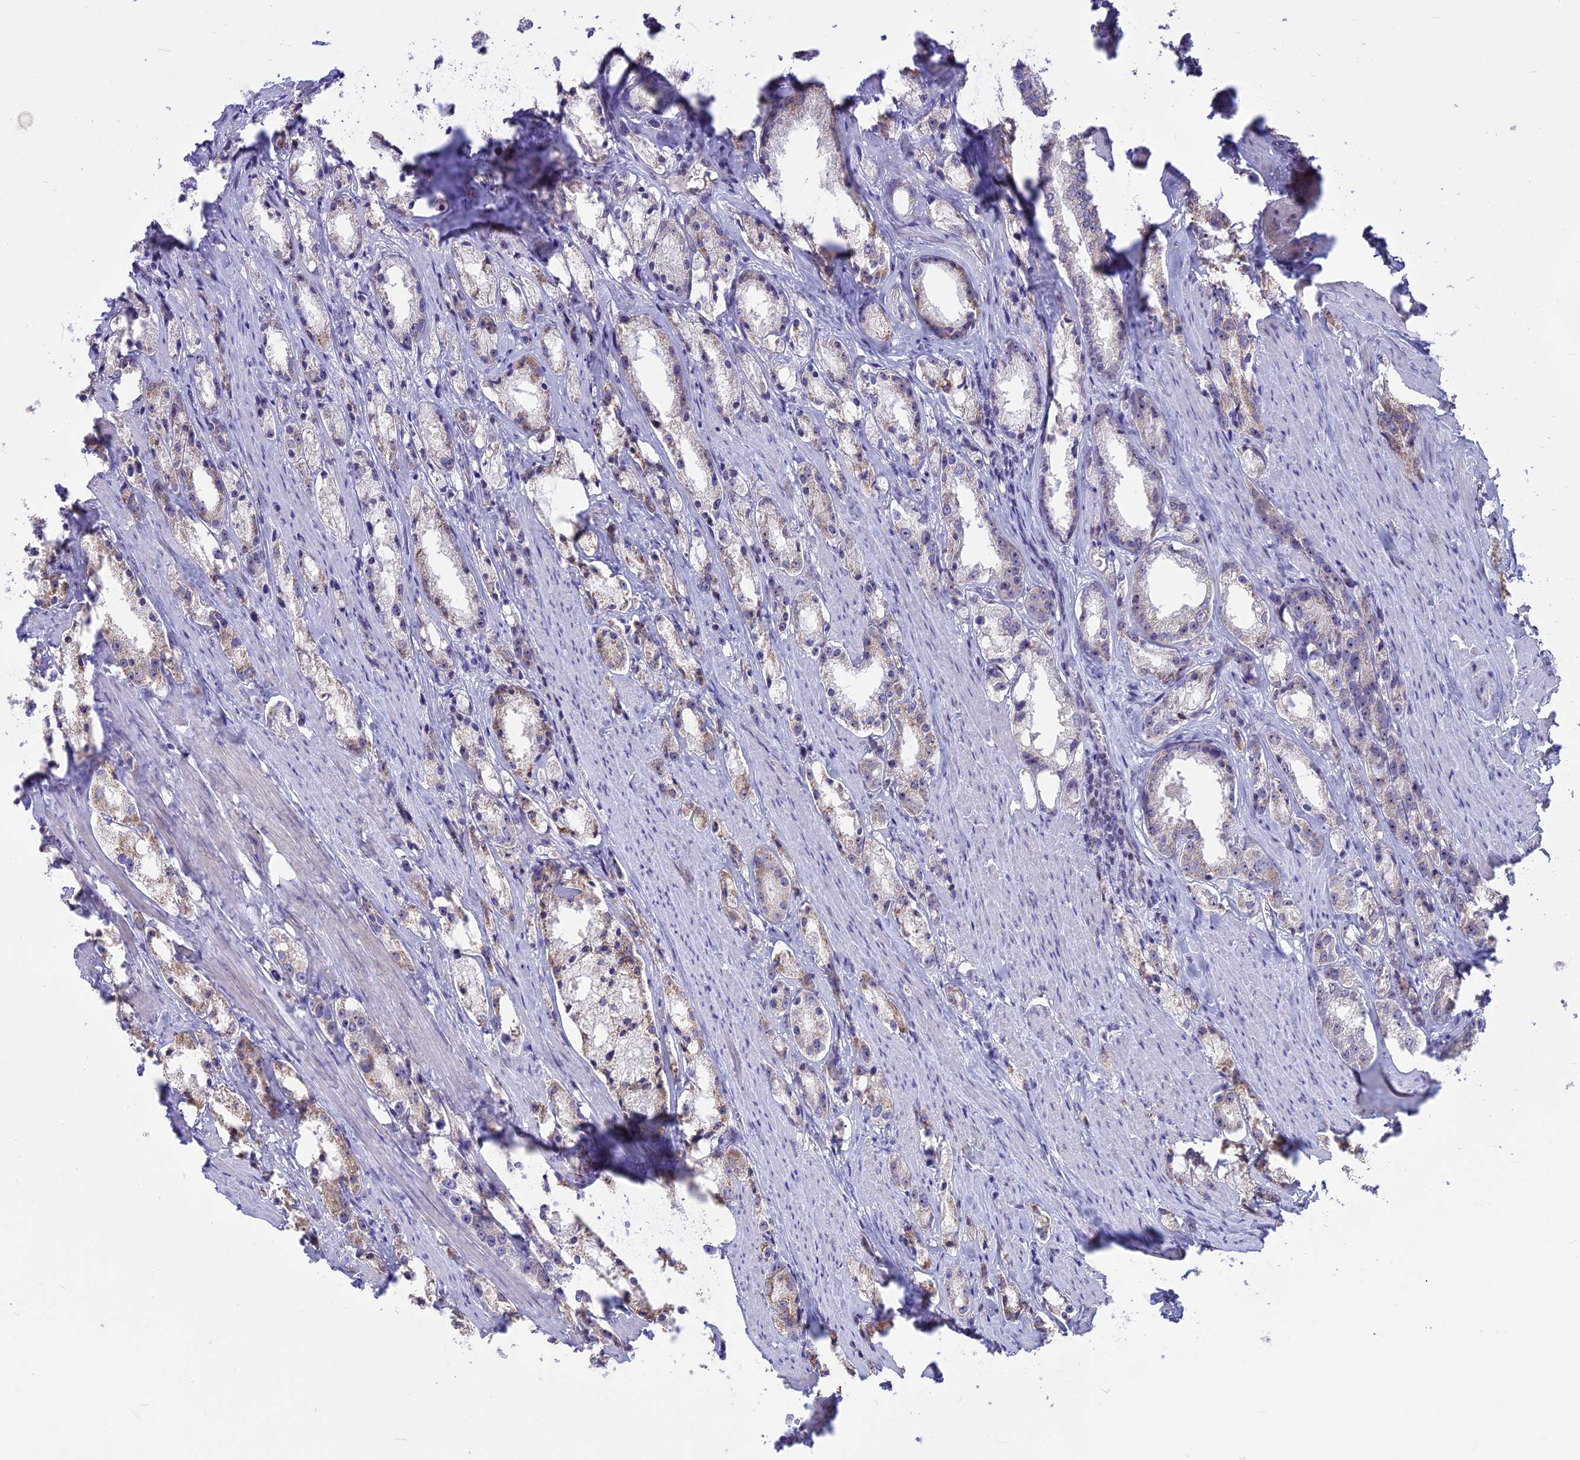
{"staining": {"intensity": "weak", "quantity": "<25%", "location": "cytoplasmic/membranous"}, "tissue": "prostate cancer", "cell_type": "Tumor cells", "image_type": "cancer", "snomed": [{"axis": "morphology", "description": "Adenocarcinoma, High grade"}, {"axis": "topography", "description": "Prostate"}], "caption": "Tumor cells show no significant staining in high-grade adenocarcinoma (prostate).", "gene": "CMSS1", "patient": {"sex": "male", "age": 66}}